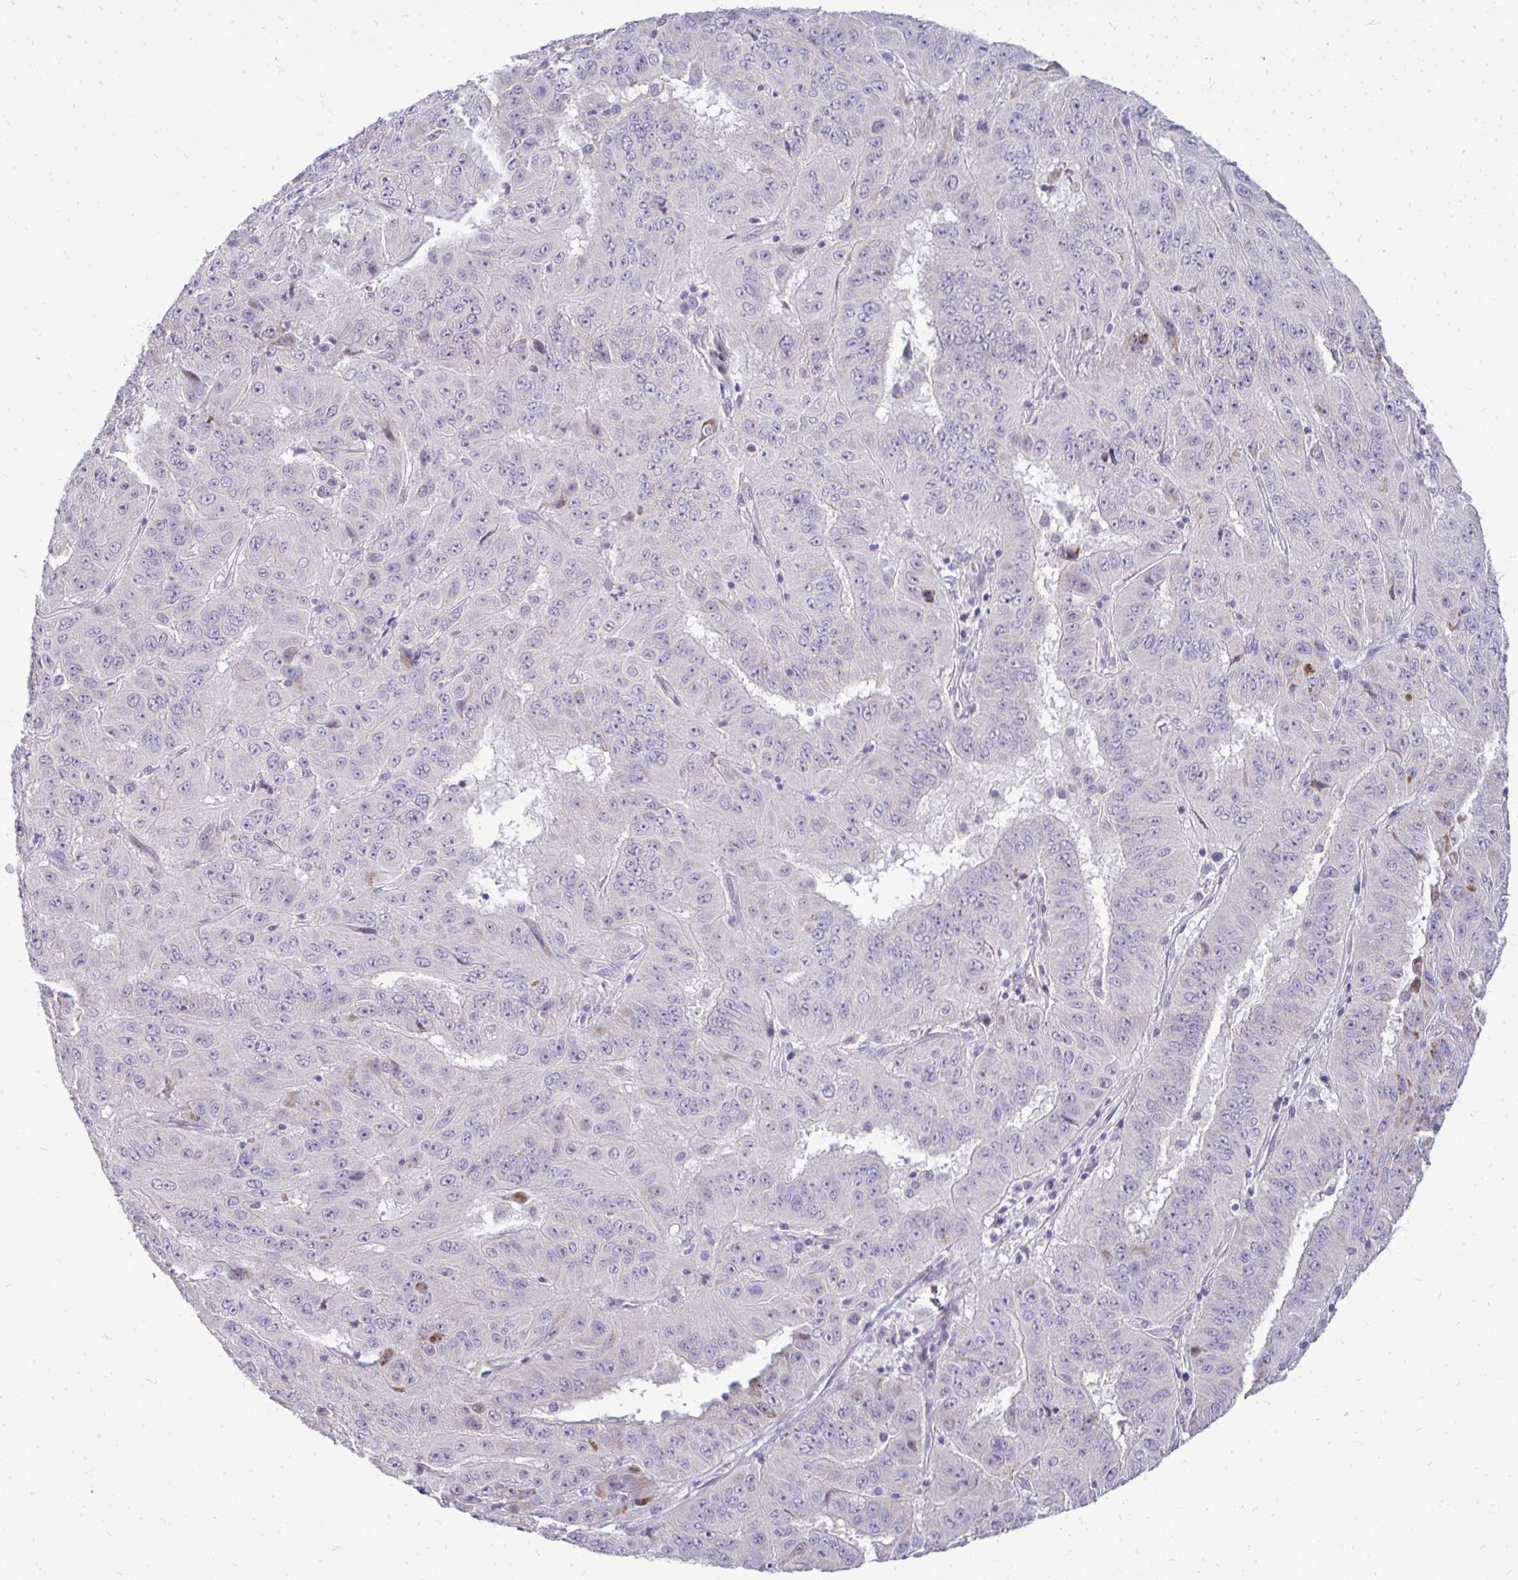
{"staining": {"intensity": "negative", "quantity": "none", "location": "none"}, "tissue": "pancreatic cancer", "cell_type": "Tumor cells", "image_type": "cancer", "snomed": [{"axis": "morphology", "description": "Adenocarcinoma, NOS"}, {"axis": "topography", "description": "Pancreas"}], "caption": "Human adenocarcinoma (pancreatic) stained for a protein using IHC demonstrates no staining in tumor cells.", "gene": "OR8D1", "patient": {"sex": "male", "age": 63}}